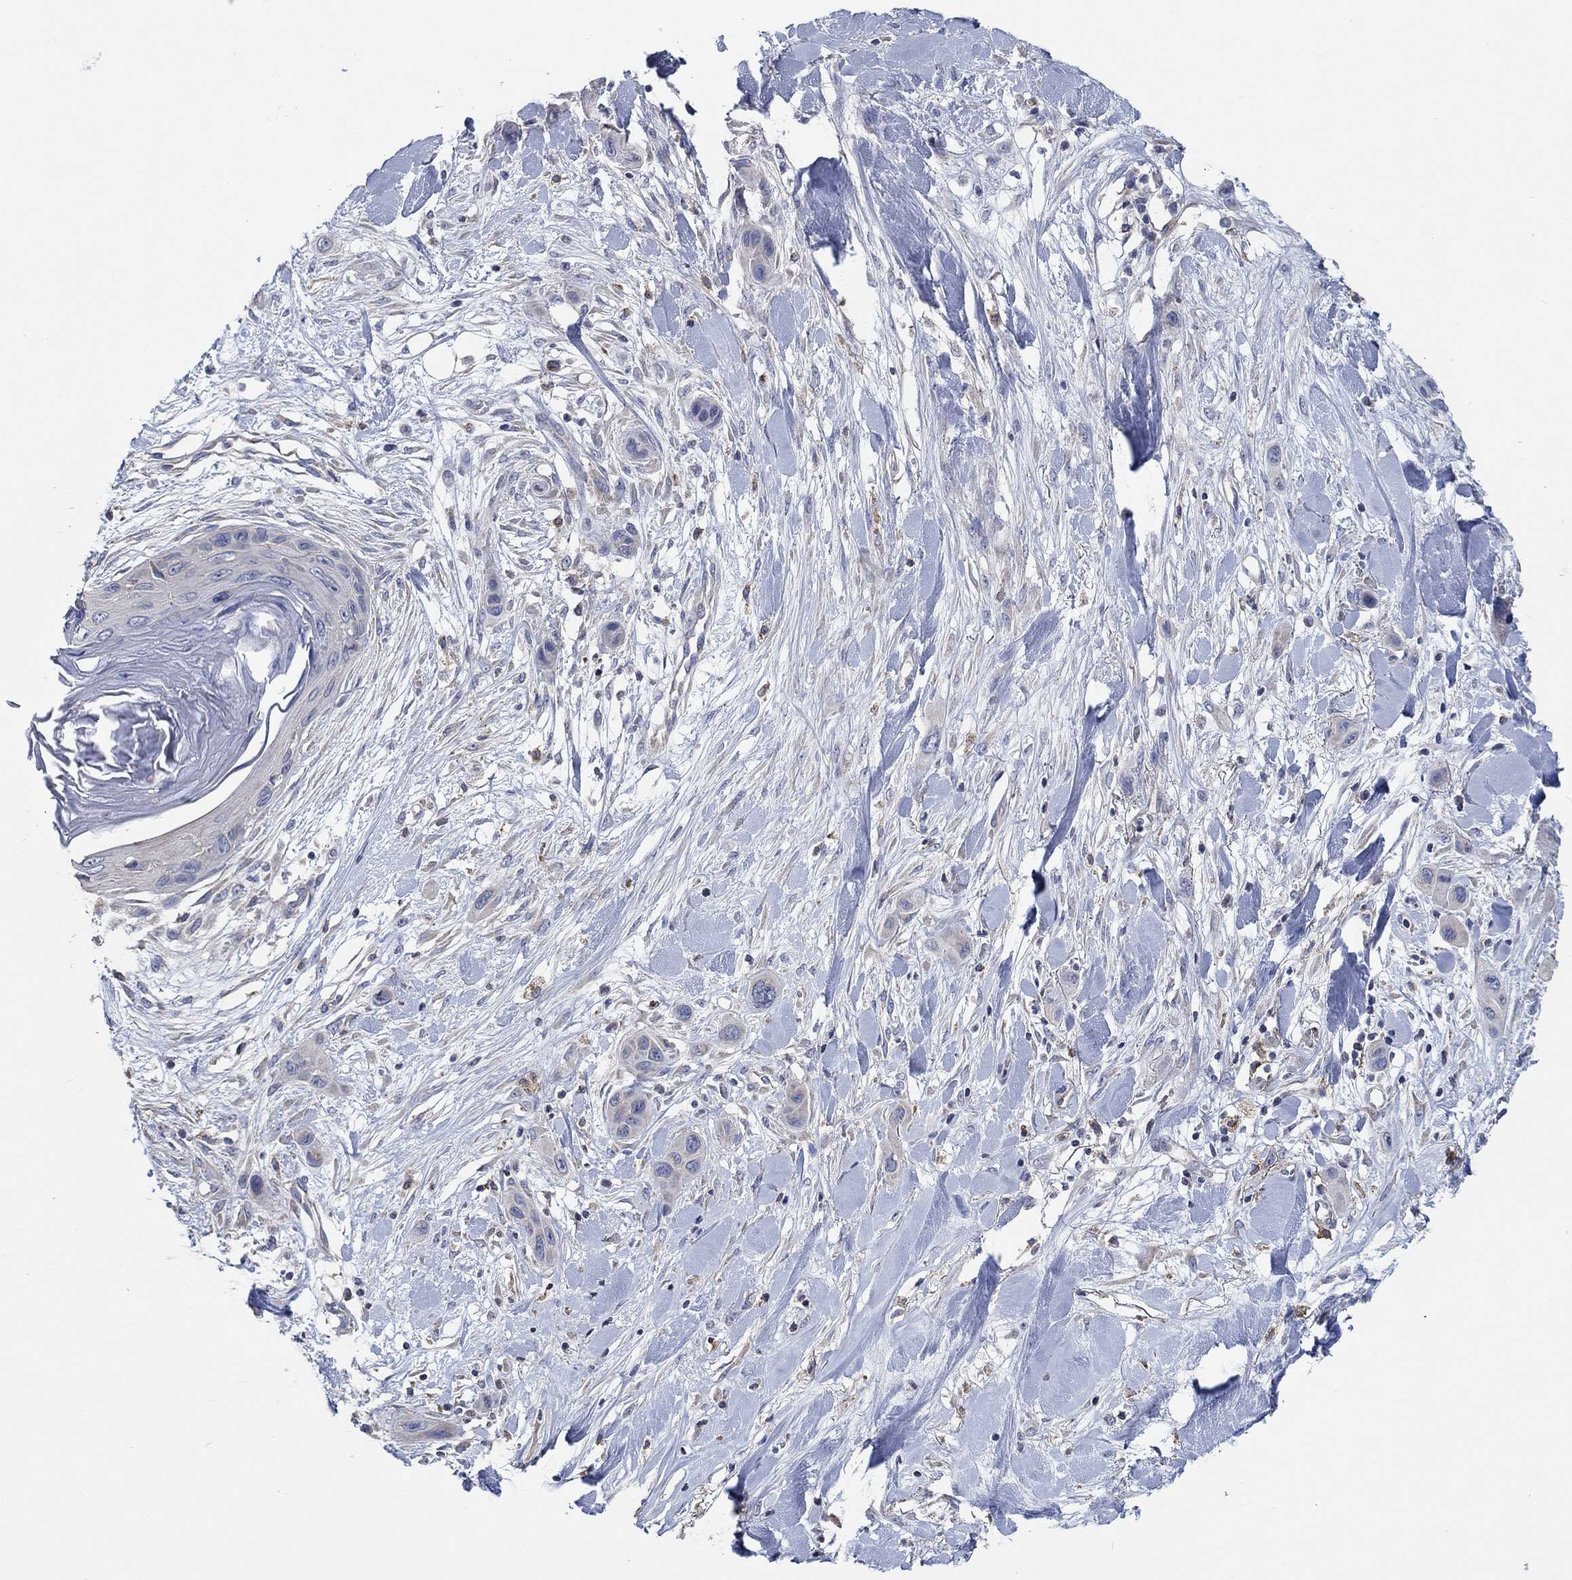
{"staining": {"intensity": "negative", "quantity": "none", "location": "none"}, "tissue": "skin cancer", "cell_type": "Tumor cells", "image_type": "cancer", "snomed": [{"axis": "morphology", "description": "Squamous cell carcinoma, NOS"}, {"axis": "topography", "description": "Skin"}], "caption": "Immunohistochemistry micrograph of human skin cancer stained for a protein (brown), which exhibits no staining in tumor cells.", "gene": "UGT8", "patient": {"sex": "male", "age": 79}}